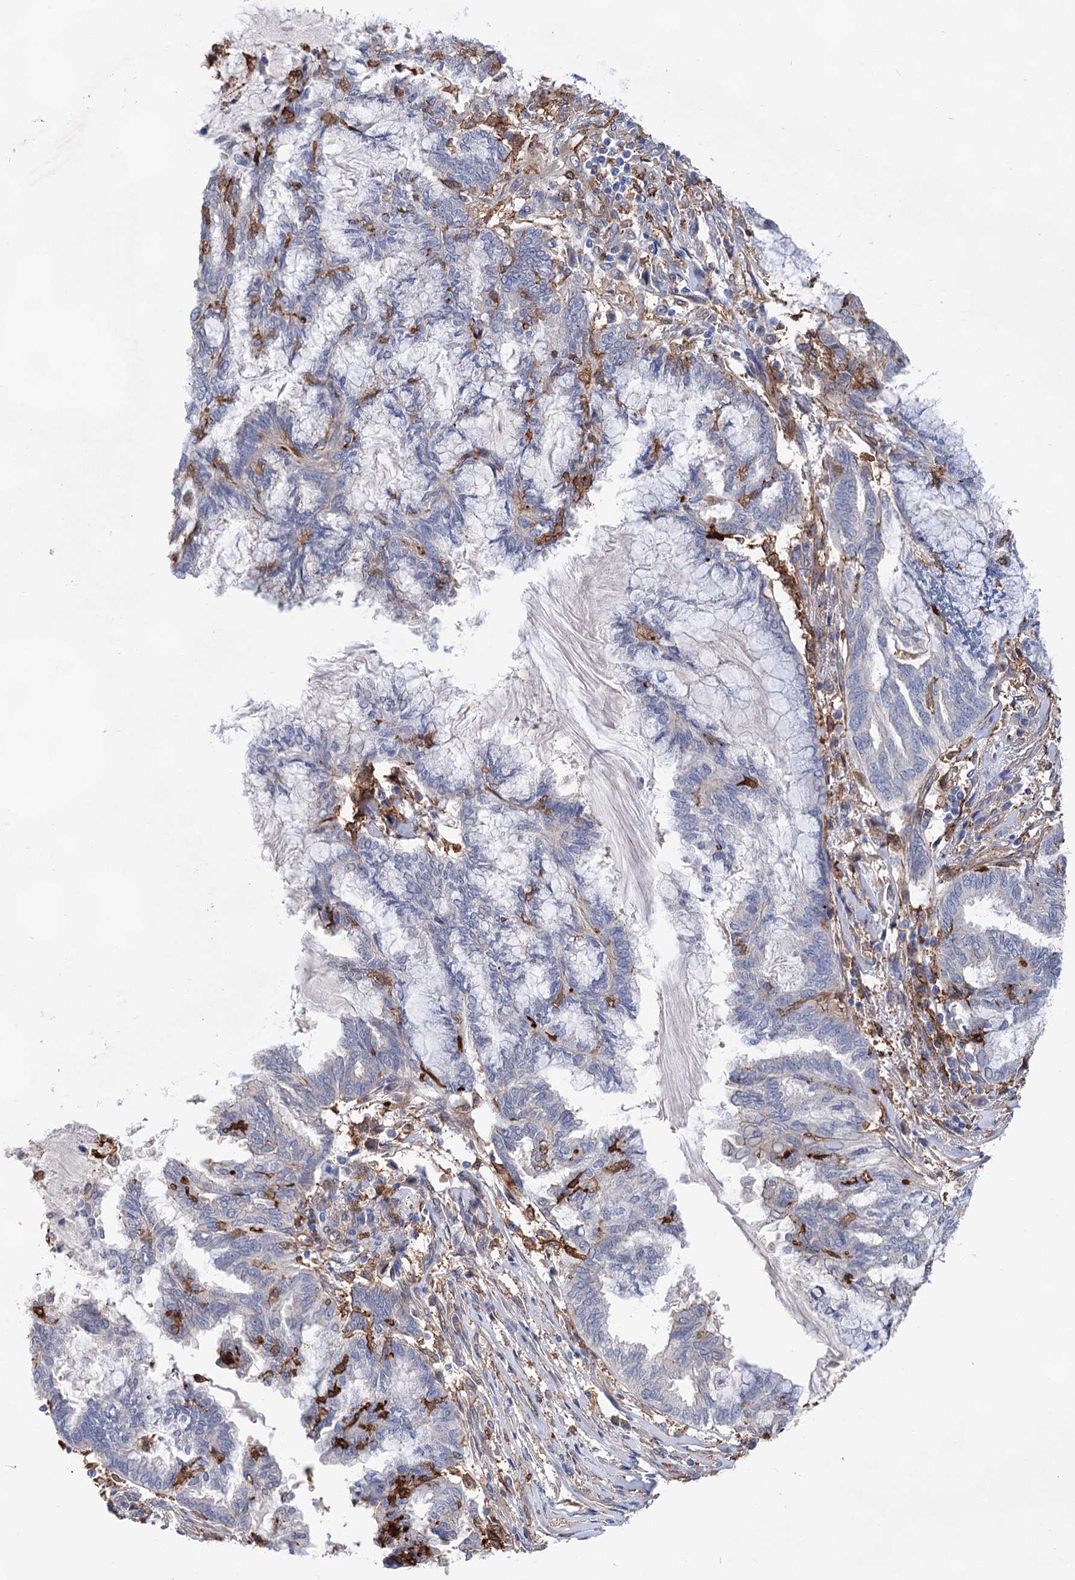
{"staining": {"intensity": "negative", "quantity": "none", "location": "none"}, "tissue": "endometrial cancer", "cell_type": "Tumor cells", "image_type": "cancer", "snomed": [{"axis": "morphology", "description": "Adenocarcinoma, NOS"}, {"axis": "topography", "description": "Endometrium"}], "caption": "A histopathology image of endometrial adenocarcinoma stained for a protein exhibits no brown staining in tumor cells.", "gene": "TMTC3", "patient": {"sex": "female", "age": 86}}